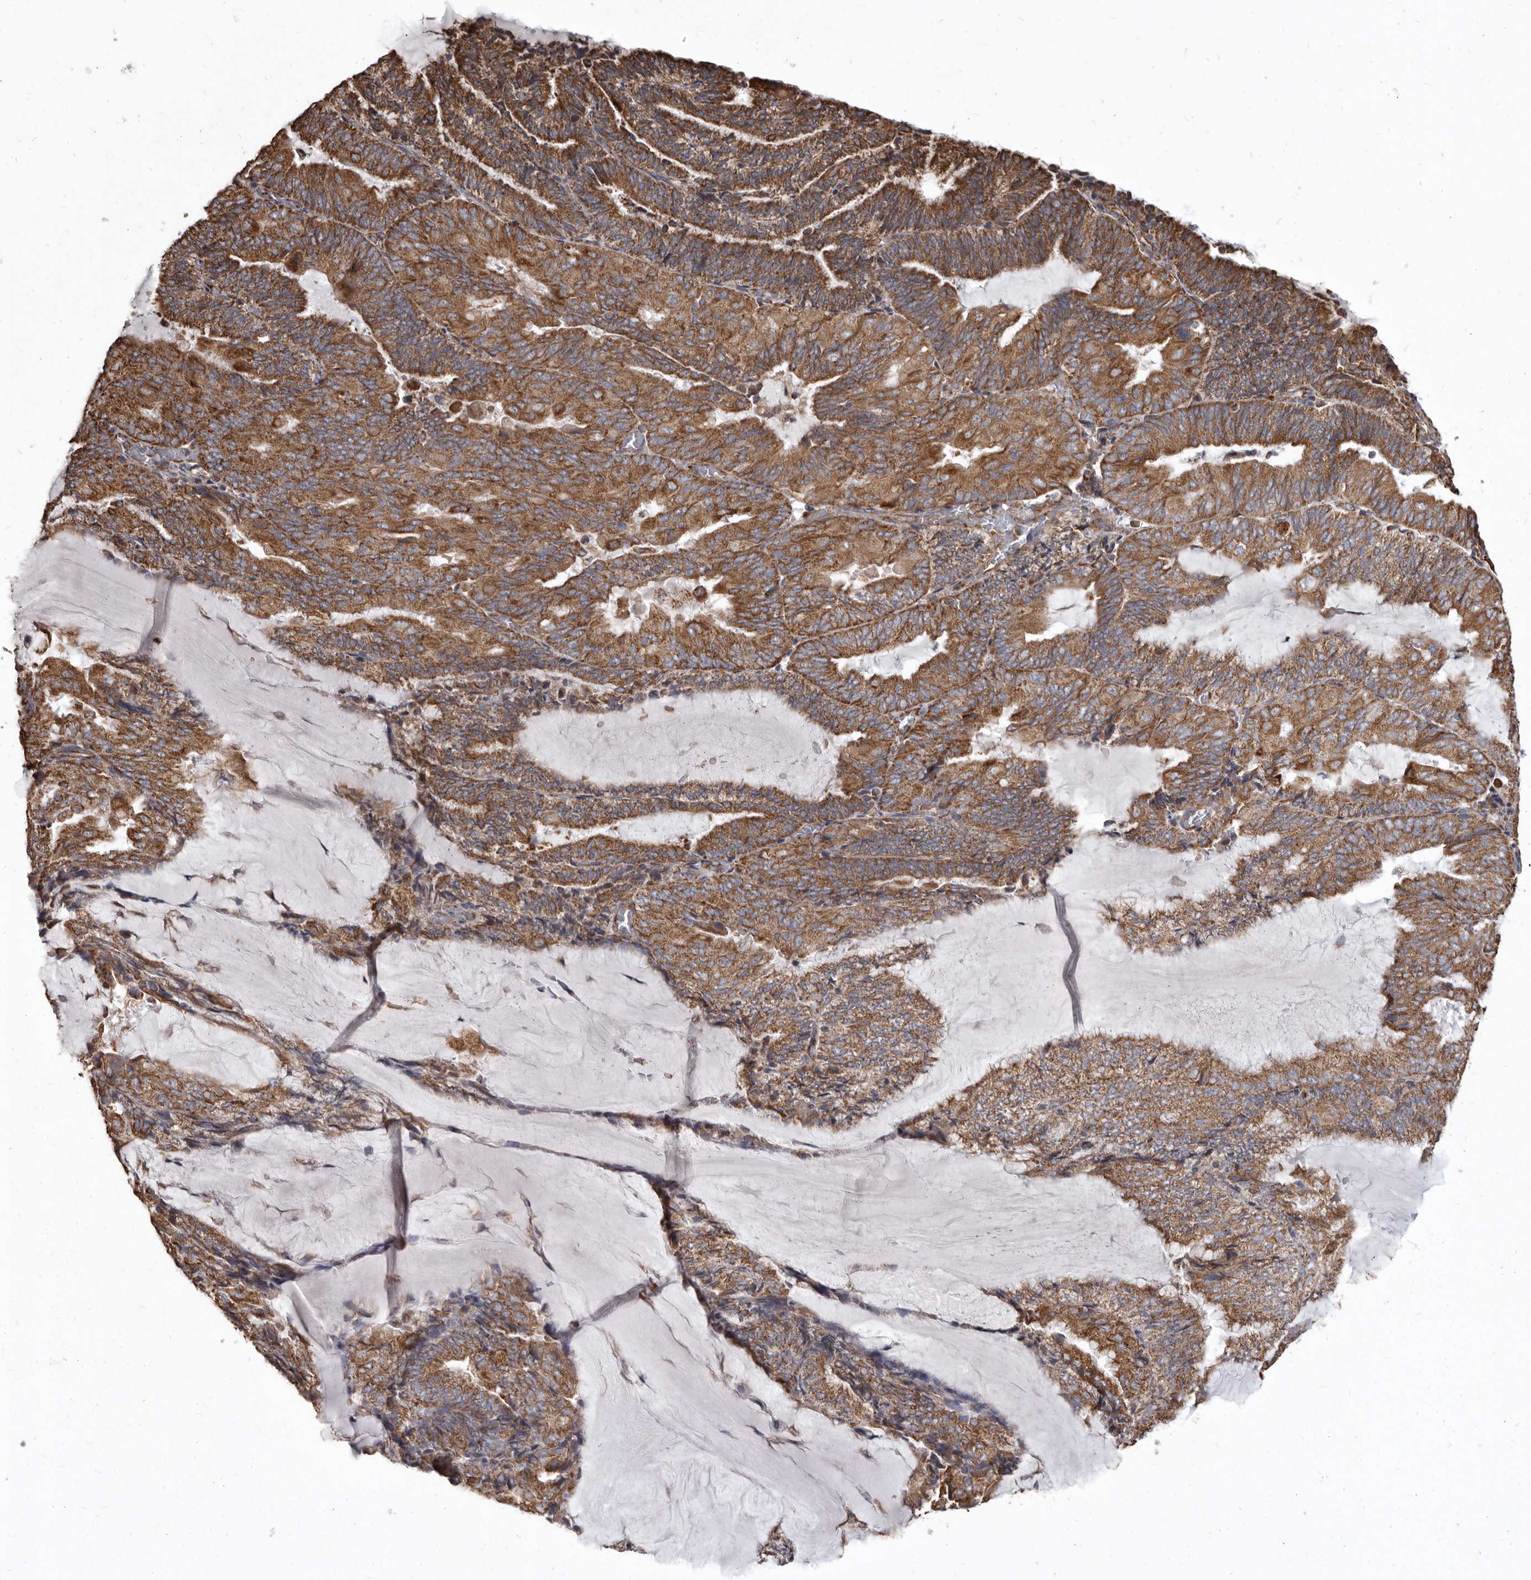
{"staining": {"intensity": "strong", "quantity": ">75%", "location": "cytoplasmic/membranous"}, "tissue": "endometrial cancer", "cell_type": "Tumor cells", "image_type": "cancer", "snomed": [{"axis": "morphology", "description": "Adenocarcinoma, NOS"}, {"axis": "topography", "description": "Endometrium"}], "caption": "Protein staining reveals strong cytoplasmic/membranous positivity in approximately >75% of tumor cells in endometrial cancer.", "gene": "CDK5RAP3", "patient": {"sex": "female", "age": 81}}